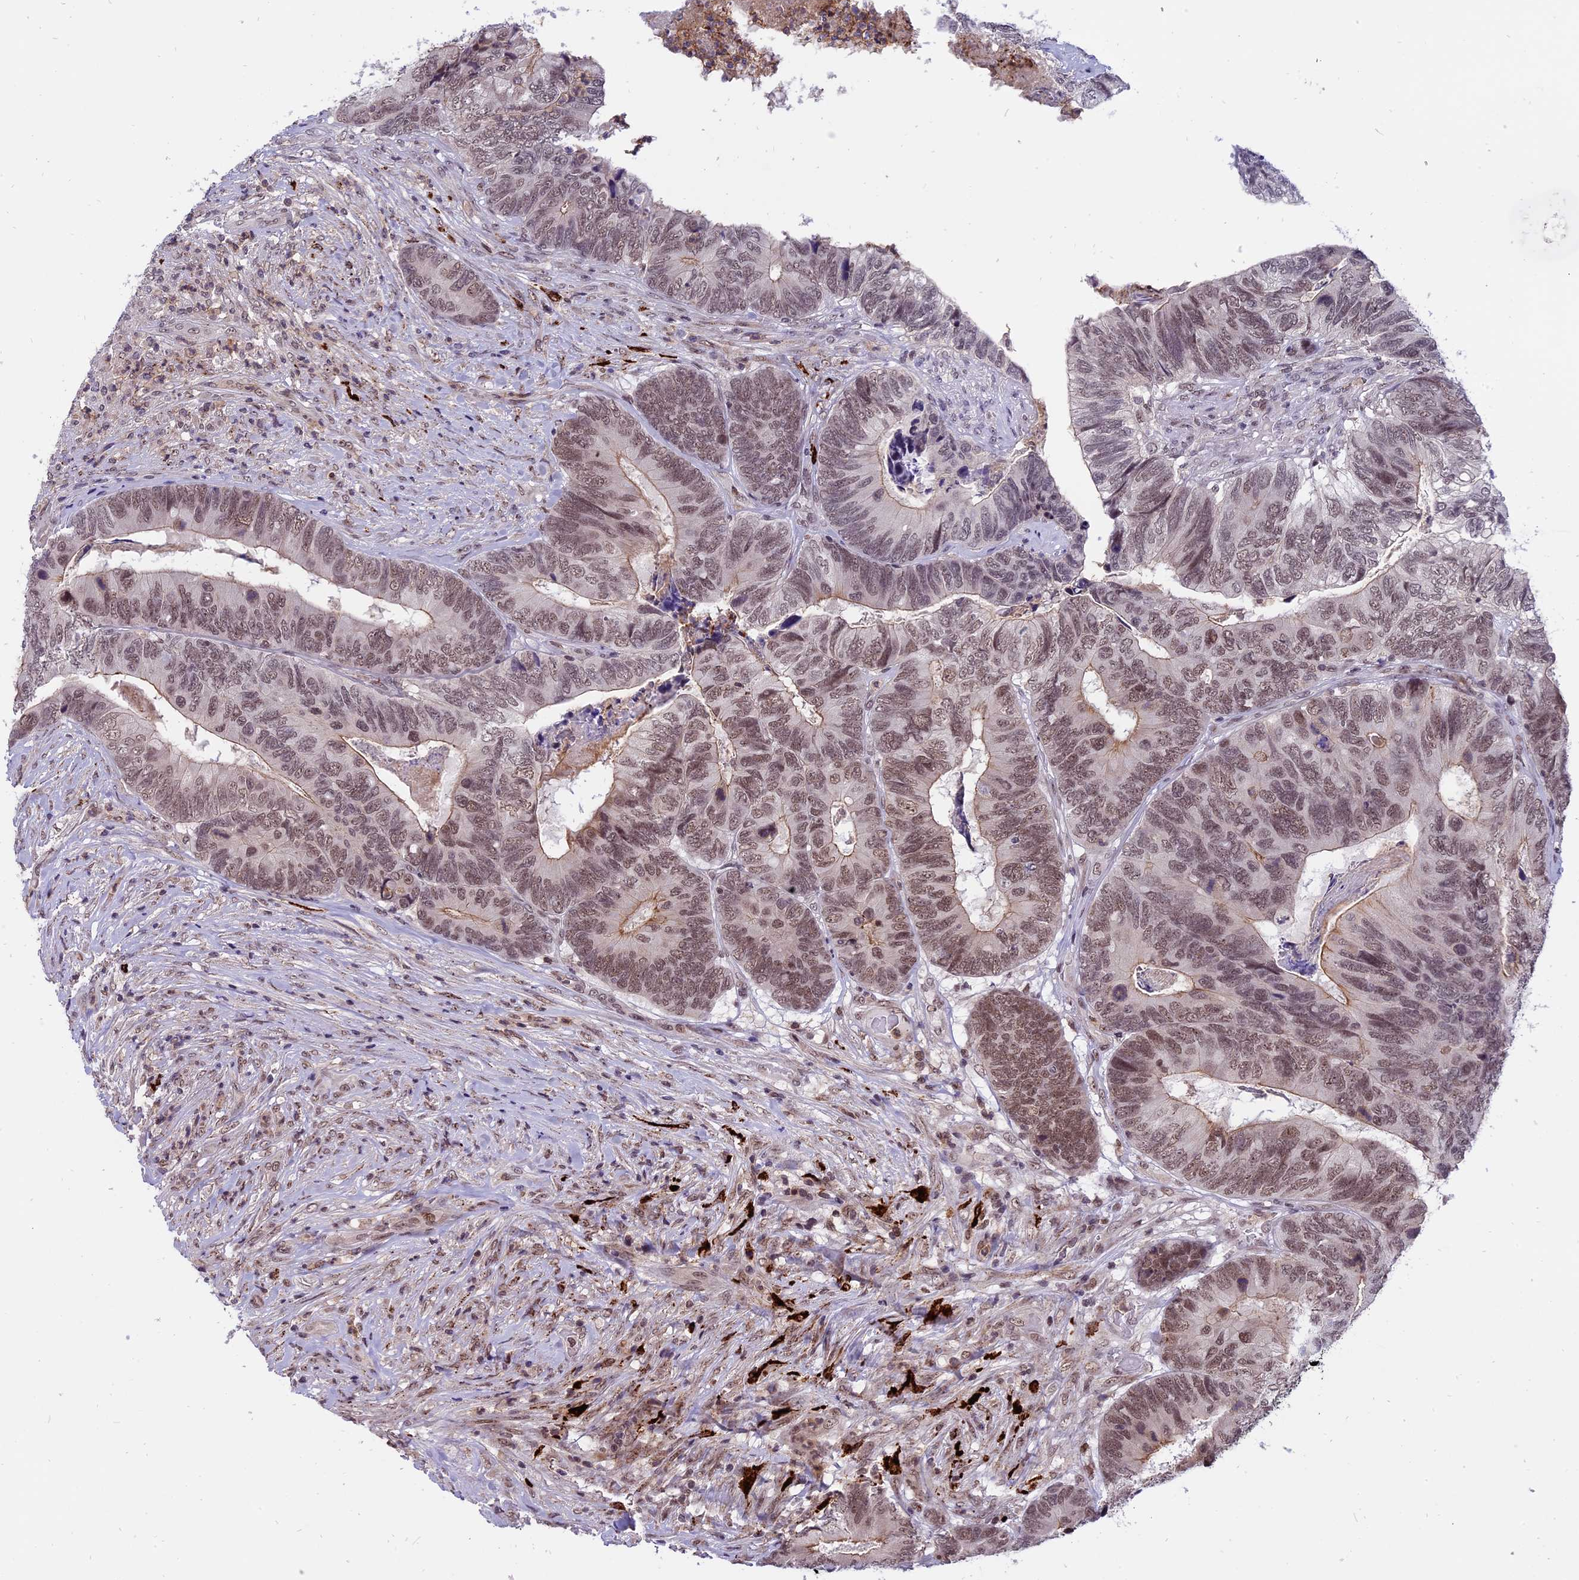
{"staining": {"intensity": "moderate", "quantity": "25%-75%", "location": "nuclear"}, "tissue": "colorectal cancer", "cell_type": "Tumor cells", "image_type": "cancer", "snomed": [{"axis": "morphology", "description": "Adenocarcinoma, NOS"}, {"axis": "topography", "description": "Colon"}], "caption": "Colorectal adenocarcinoma tissue shows moderate nuclear expression in approximately 25%-75% of tumor cells", "gene": "TADA3", "patient": {"sex": "female", "age": 67}}